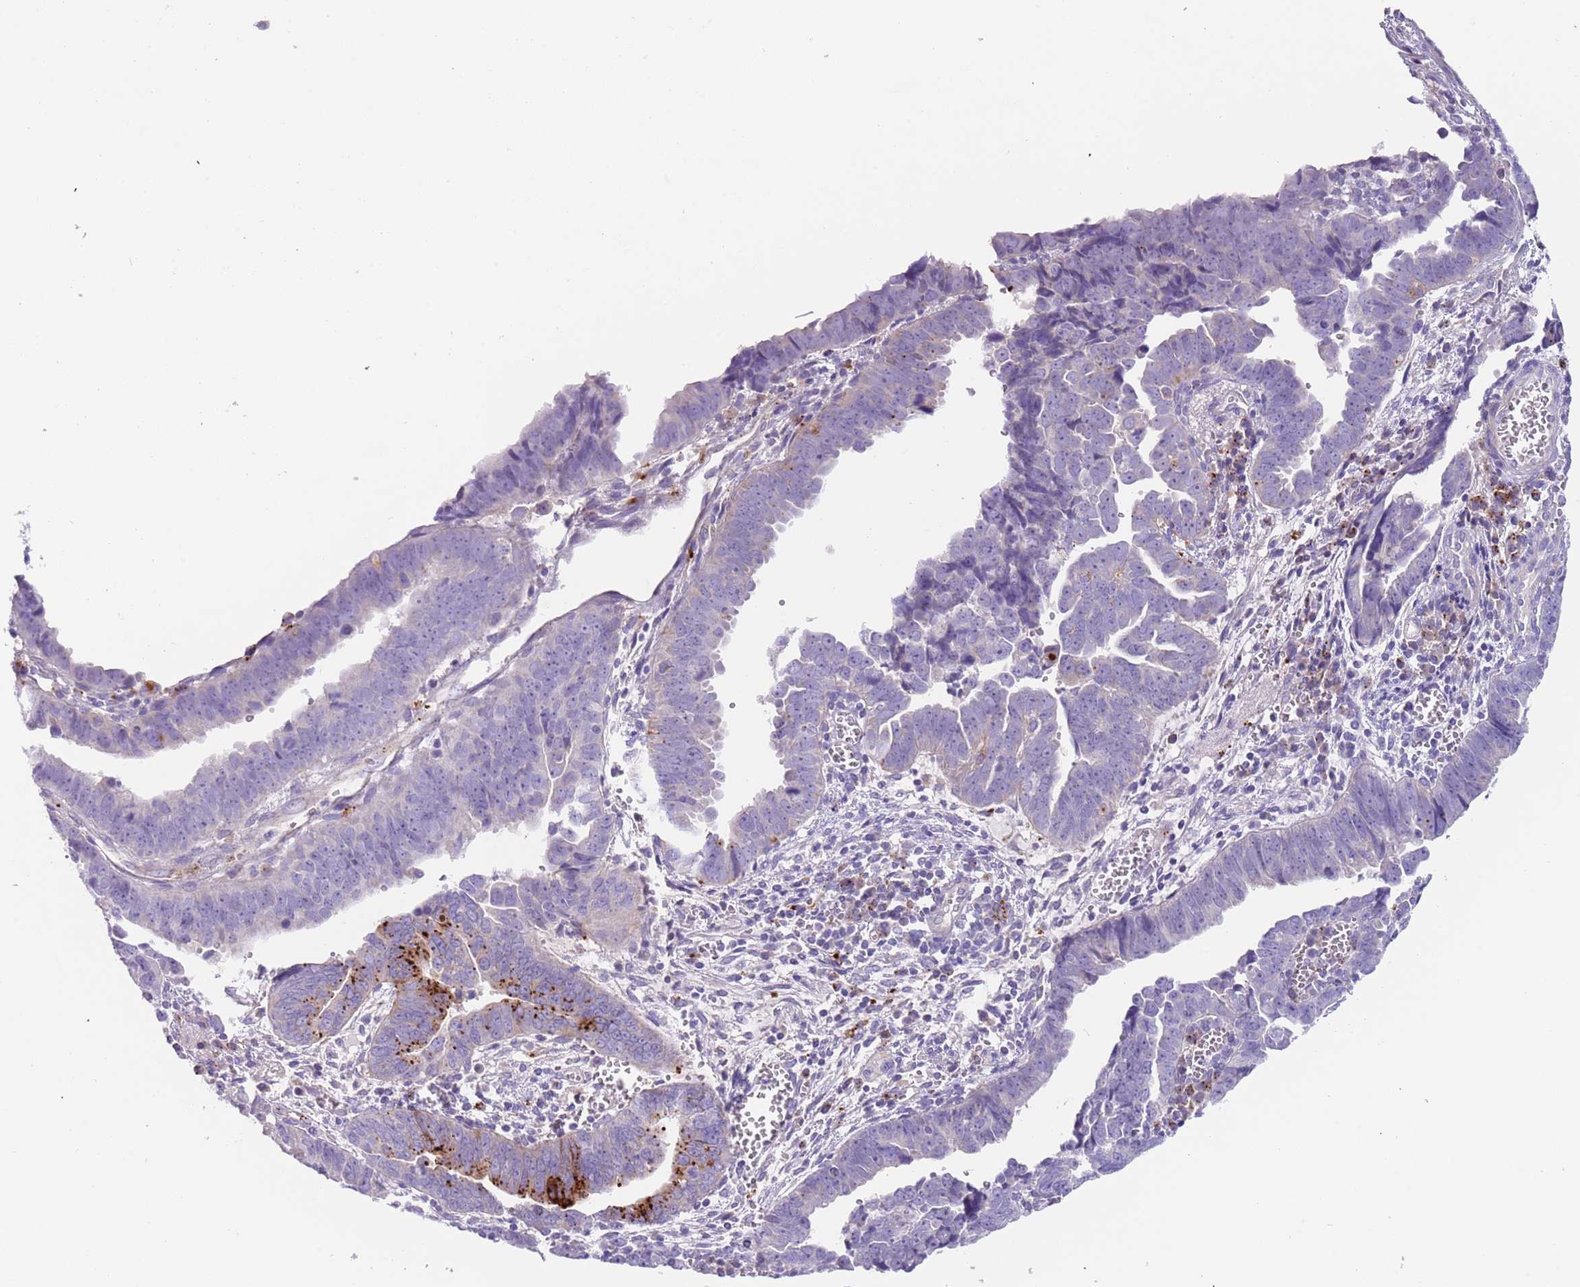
{"staining": {"intensity": "strong", "quantity": "<25%", "location": "cytoplasmic/membranous"}, "tissue": "endometrial cancer", "cell_type": "Tumor cells", "image_type": "cancer", "snomed": [{"axis": "morphology", "description": "Adenocarcinoma, NOS"}, {"axis": "topography", "description": "Endometrium"}], "caption": "This image shows endometrial cancer stained with immunohistochemistry to label a protein in brown. The cytoplasmic/membranous of tumor cells show strong positivity for the protein. Nuclei are counter-stained blue.", "gene": "LRRN3", "patient": {"sex": "female", "age": 75}}